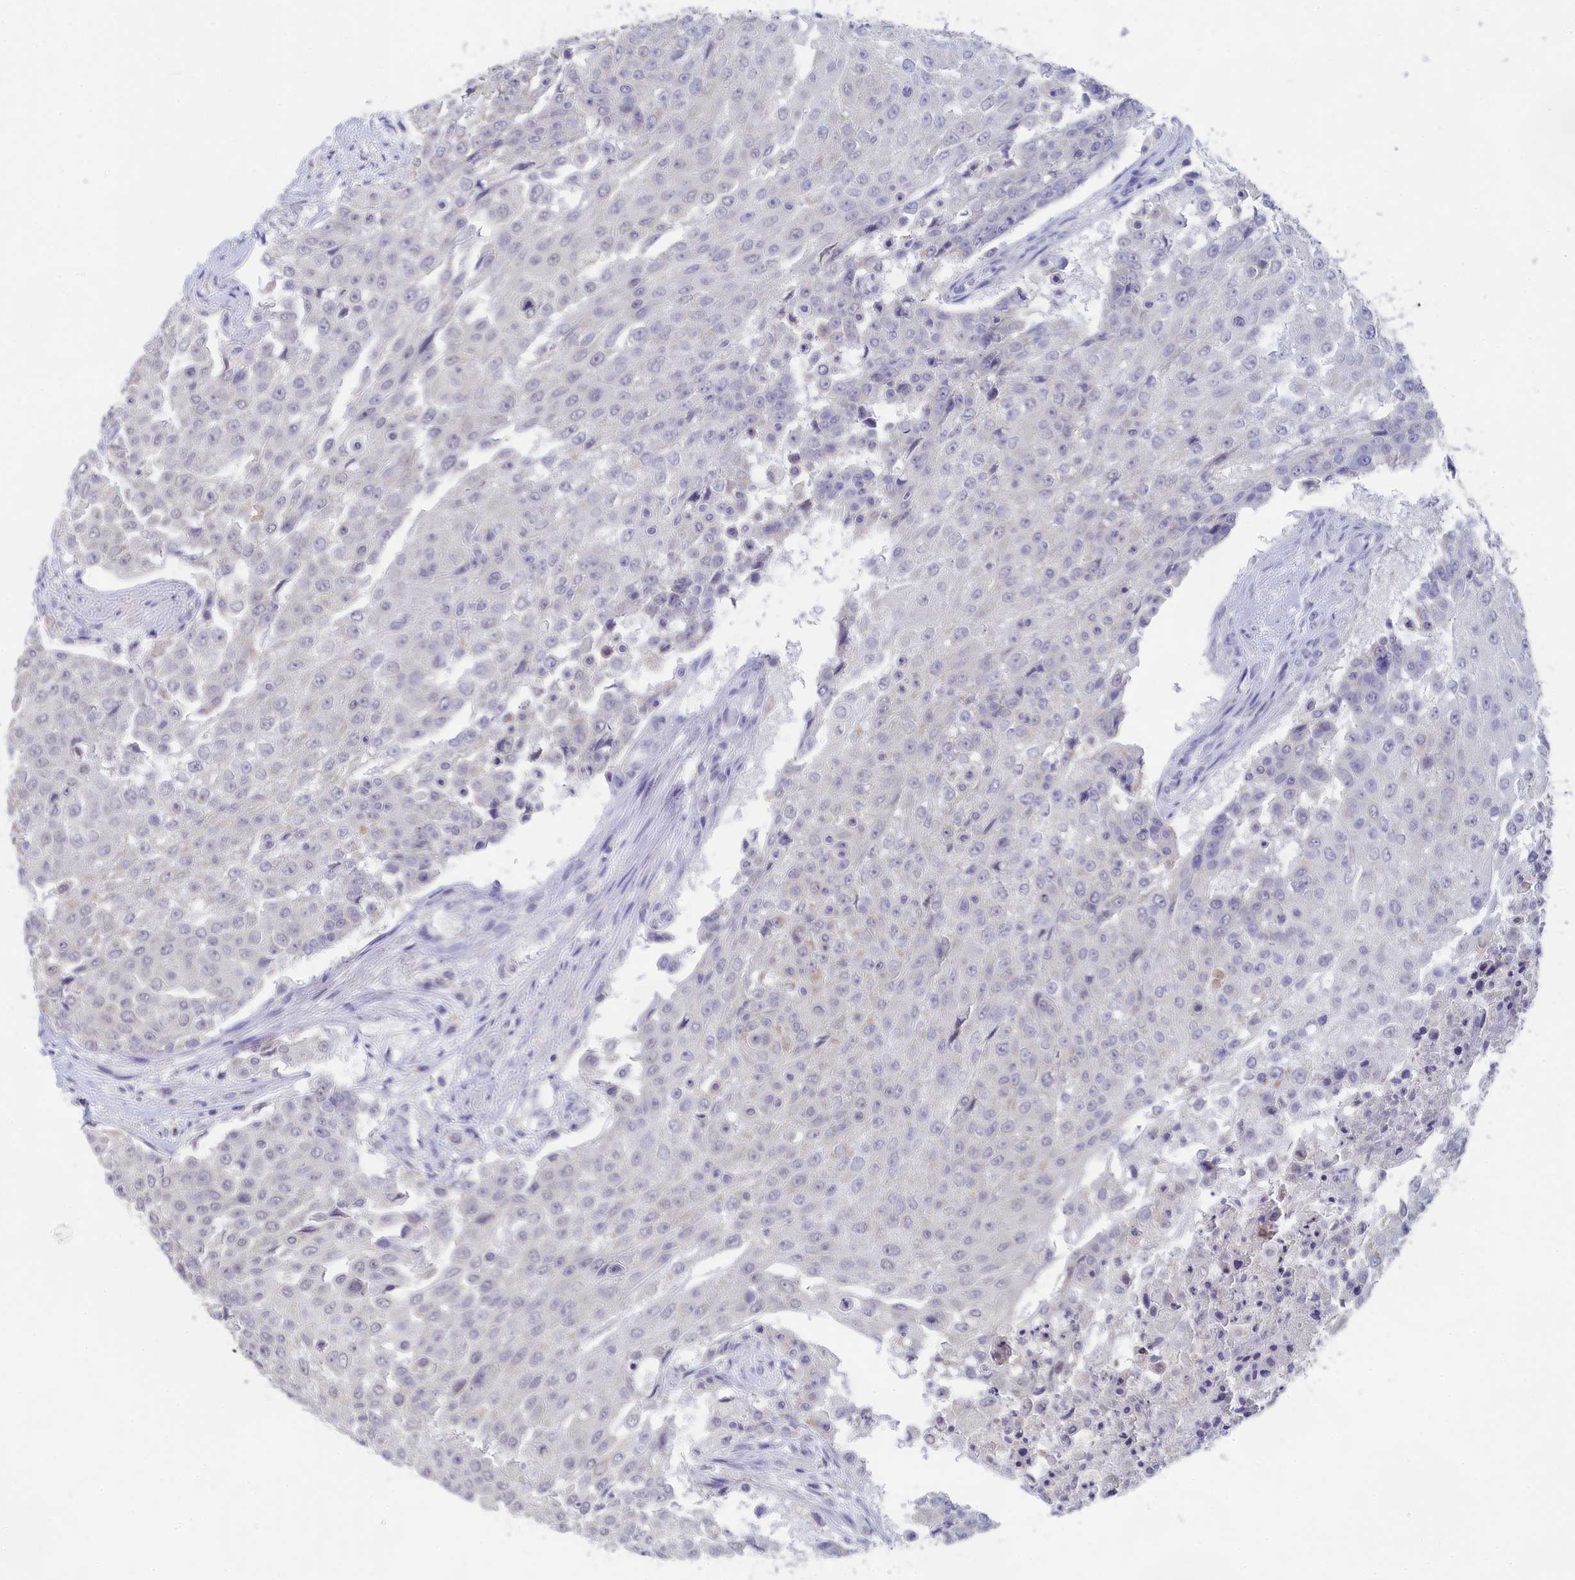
{"staining": {"intensity": "negative", "quantity": "none", "location": "none"}, "tissue": "urothelial cancer", "cell_type": "Tumor cells", "image_type": "cancer", "snomed": [{"axis": "morphology", "description": "Urothelial carcinoma, High grade"}, {"axis": "topography", "description": "Urinary bladder"}], "caption": "Immunohistochemistry (IHC) of urothelial cancer exhibits no positivity in tumor cells.", "gene": "LRIF1", "patient": {"sex": "female", "age": 63}}